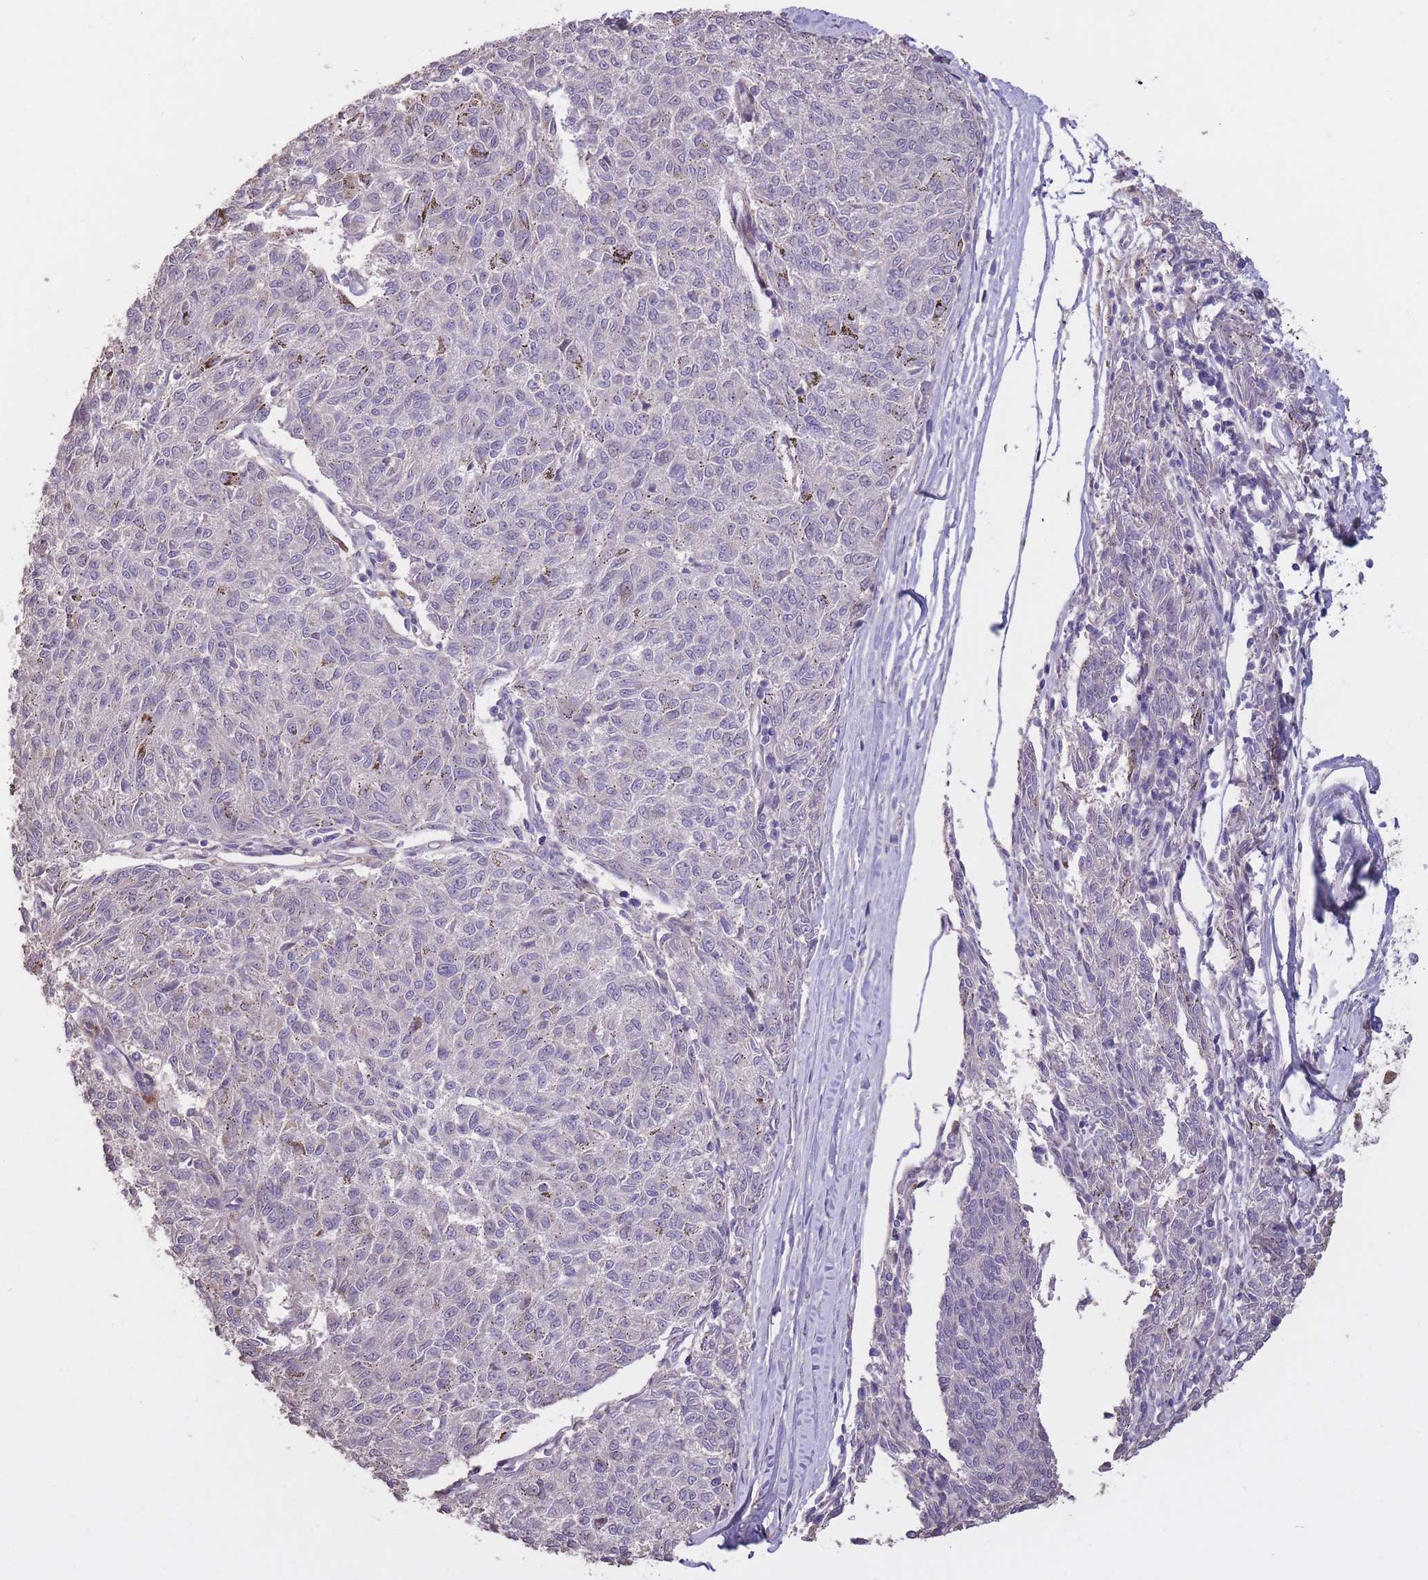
{"staining": {"intensity": "negative", "quantity": "none", "location": "none"}, "tissue": "melanoma", "cell_type": "Tumor cells", "image_type": "cancer", "snomed": [{"axis": "morphology", "description": "Malignant melanoma, NOS"}, {"axis": "topography", "description": "Skin"}], "caption": "An immunohistochemistry (IHC) histopathology image of malignant melanoma is shown. There is no staining in tumor cells of malignant melanoma.", "gene": "RSPH10B", "patient": {"sex": "female", "age": 72}}